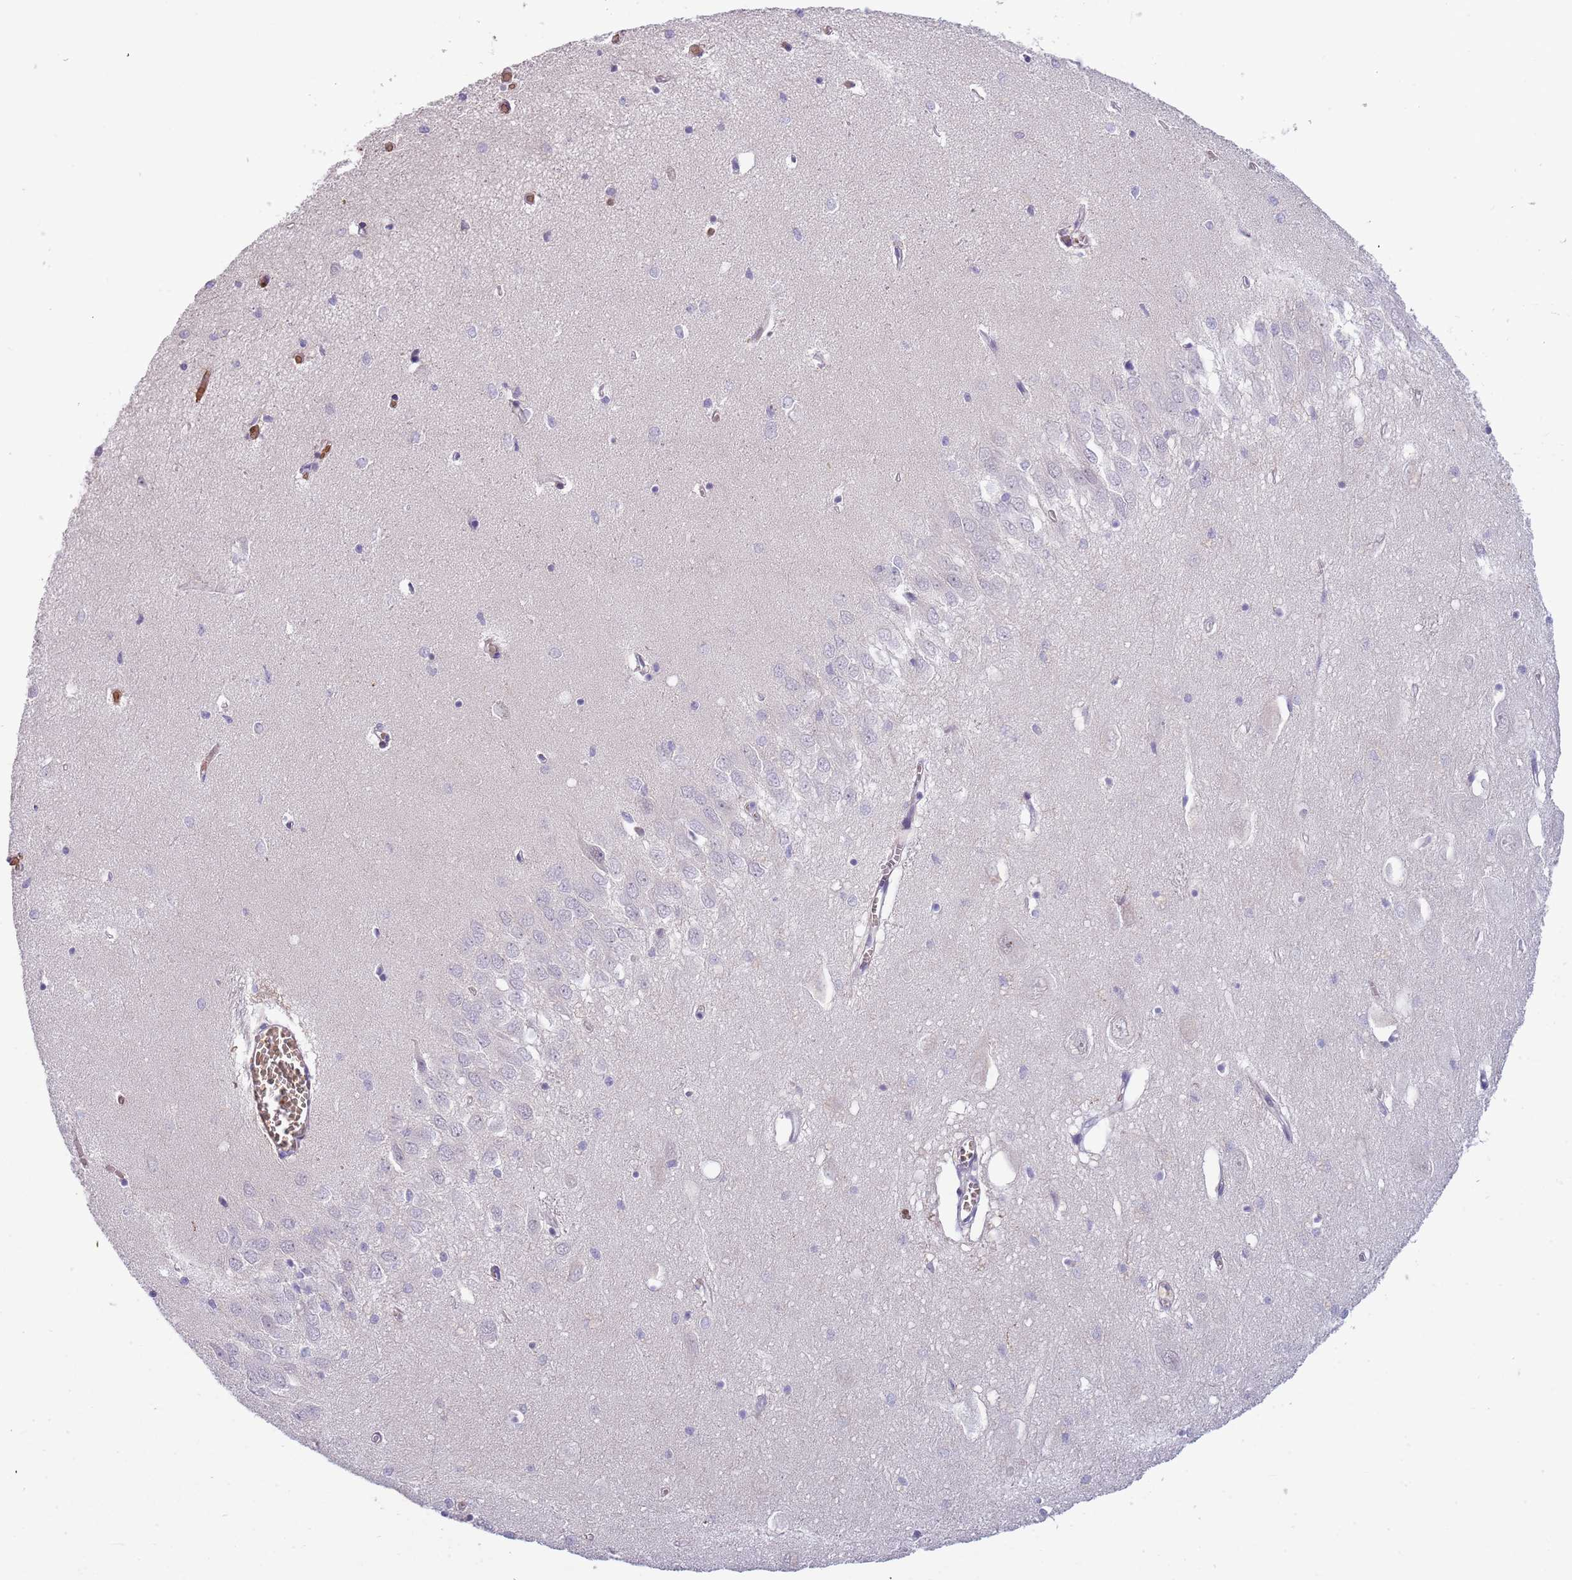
{"staining": {"intensity": "negative", "quantity": "none", "location": "none"}, "tissue": "hippocampus", "cell_type": "Glial cells", "image_type": "normal", "snomed": [{"axis": "morphology", "description": "Normal tissue, NOS"}, {"axis": "topography", "description": "Hippocampus"}], "caption": "Micrograph shows no significant protein staining in glial cells of benign hippocampus. The staining is performed using DAB brown chromogen with nuclei counter-stained in using hematoxylin.", "gene": "LYPD6B", "patient": {"sex": "female", "age": 64}}